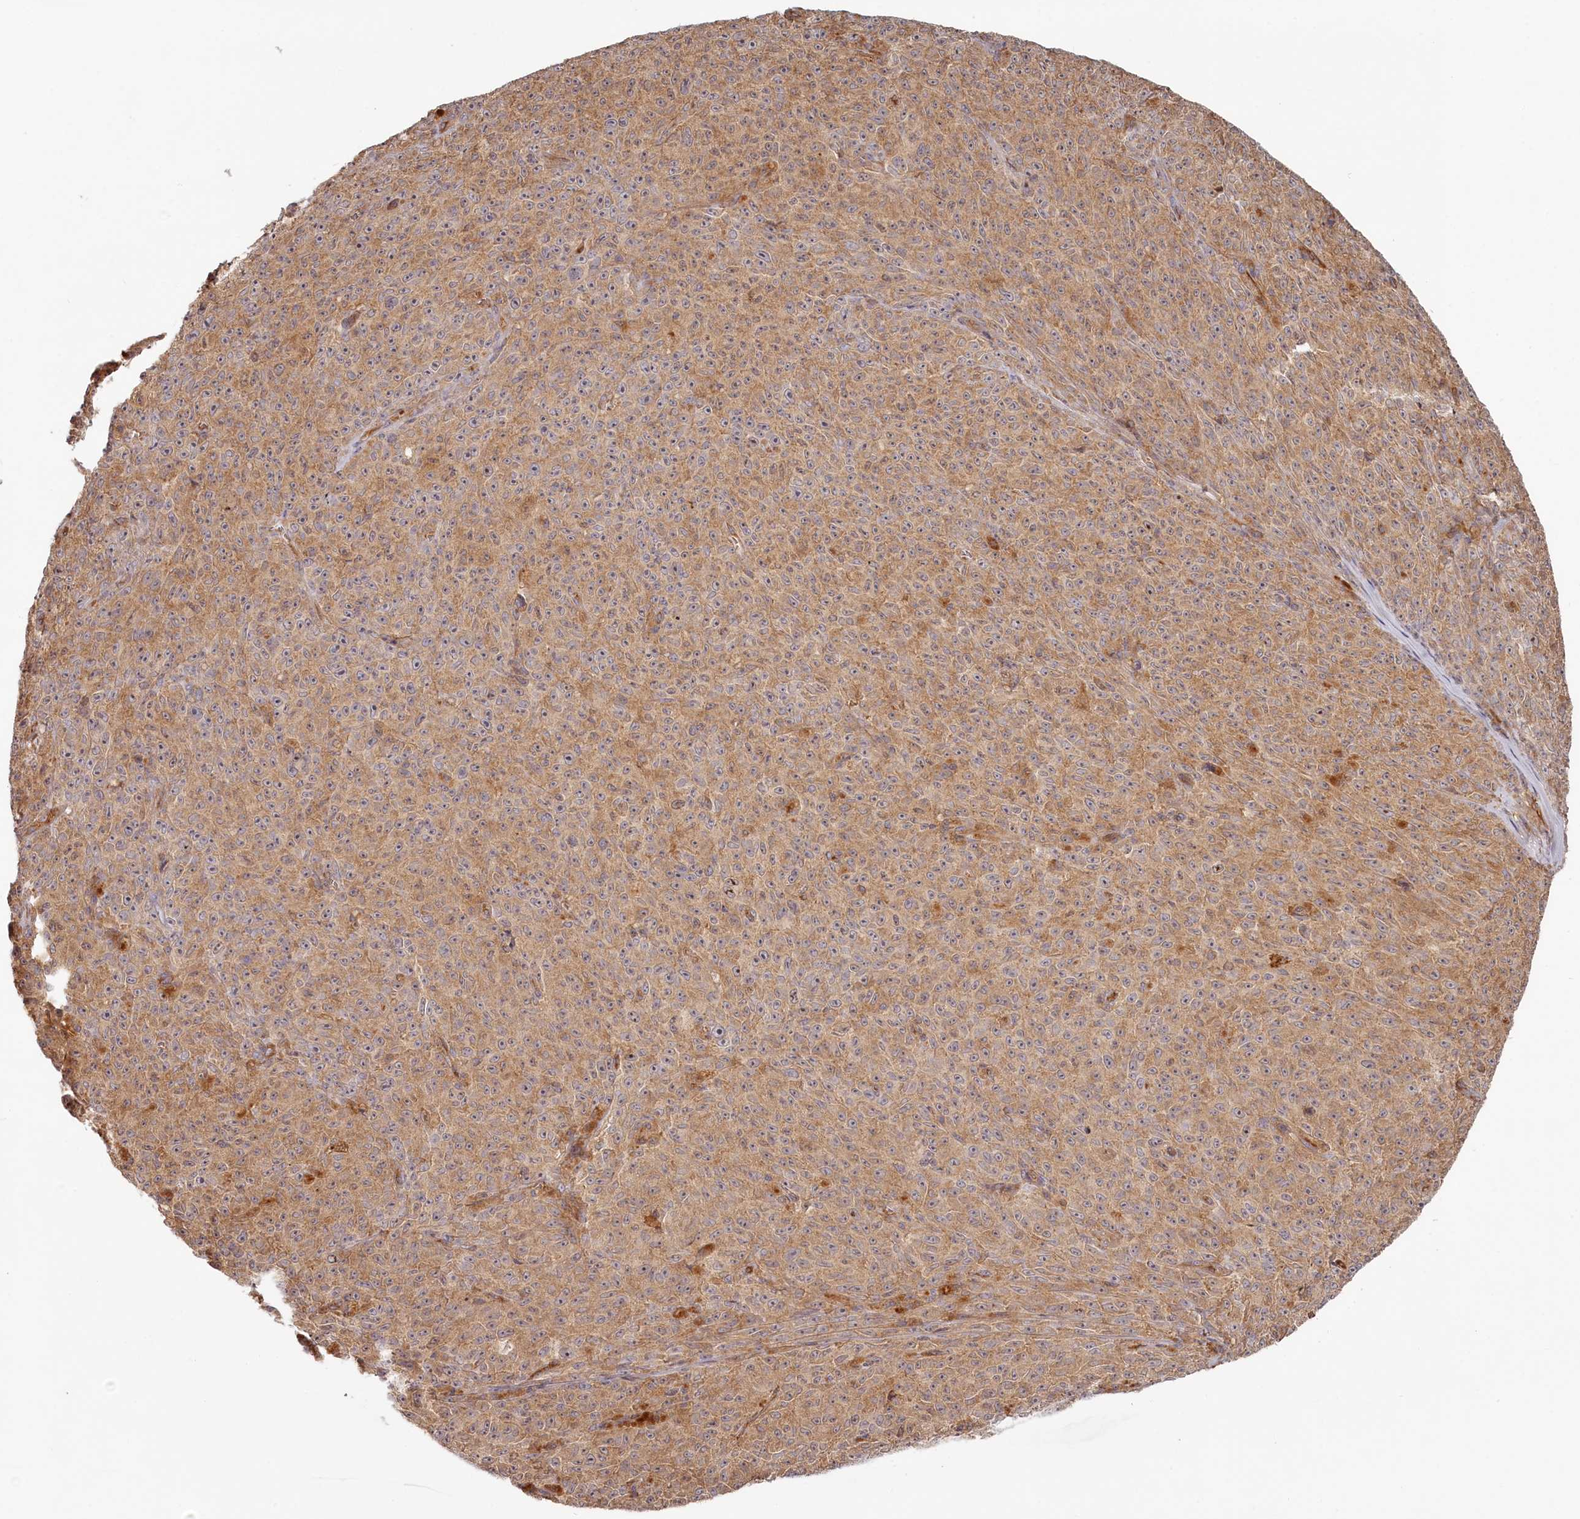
{"staining": {"intensity": "moderate", "quantity": ">75%", "location": "cytoplasmic/membranous"}, "tissue": "melanoma", "cell_type": "Tumor cells", "image_type": "cancer", "snomed": [{"axis": "morphology", "description": "Malignant melanoma, NOS"}, {"axis": "topography", "description": "Skin"}], "caption": "Moderate cytoplasmic/membranous staining is seen in about >75% of tumor cells in malignant melanoma.", "gene": "TMIE", "patient": {"sex": "female", "age": 82}}